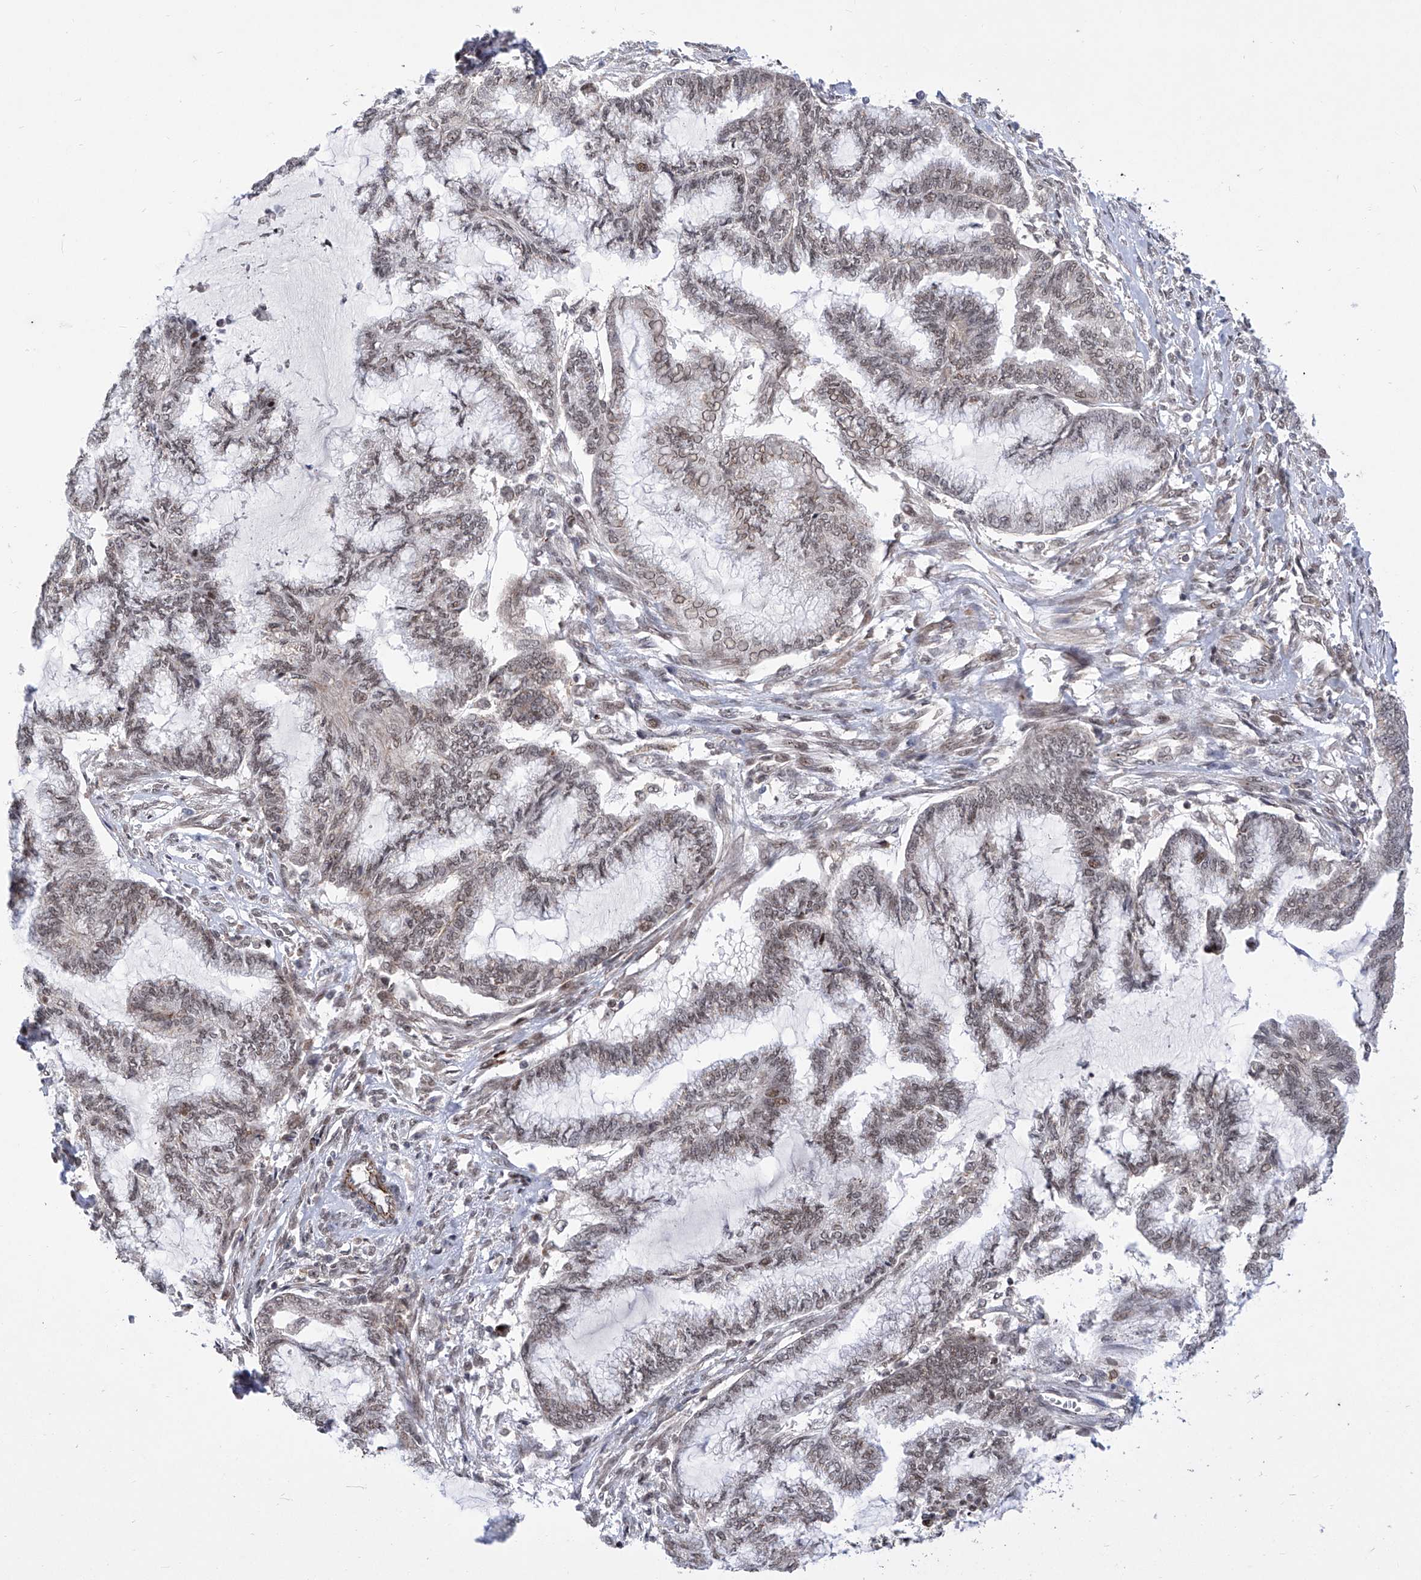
{"staining": {"intensity": "weak", "quantity": ">75%", "location": "nuclear"}, "tissue": "endometrial cancer", "cell_type": "Tumor cells", "image_type": "cancer", "snomed": [{"axis": "morphology", "description": "Adenocarcinoma, NOS"}, {"axis": "topography", "description": "Endometrium"}], "caption": "The image reveals staining of endometrial cancer (adenocarcinoma), revealing weak nuclear protein positivity (brown color) within tumor cells.", "gene": "CEP290", "patient": {"sex": "female", "age": 86}}